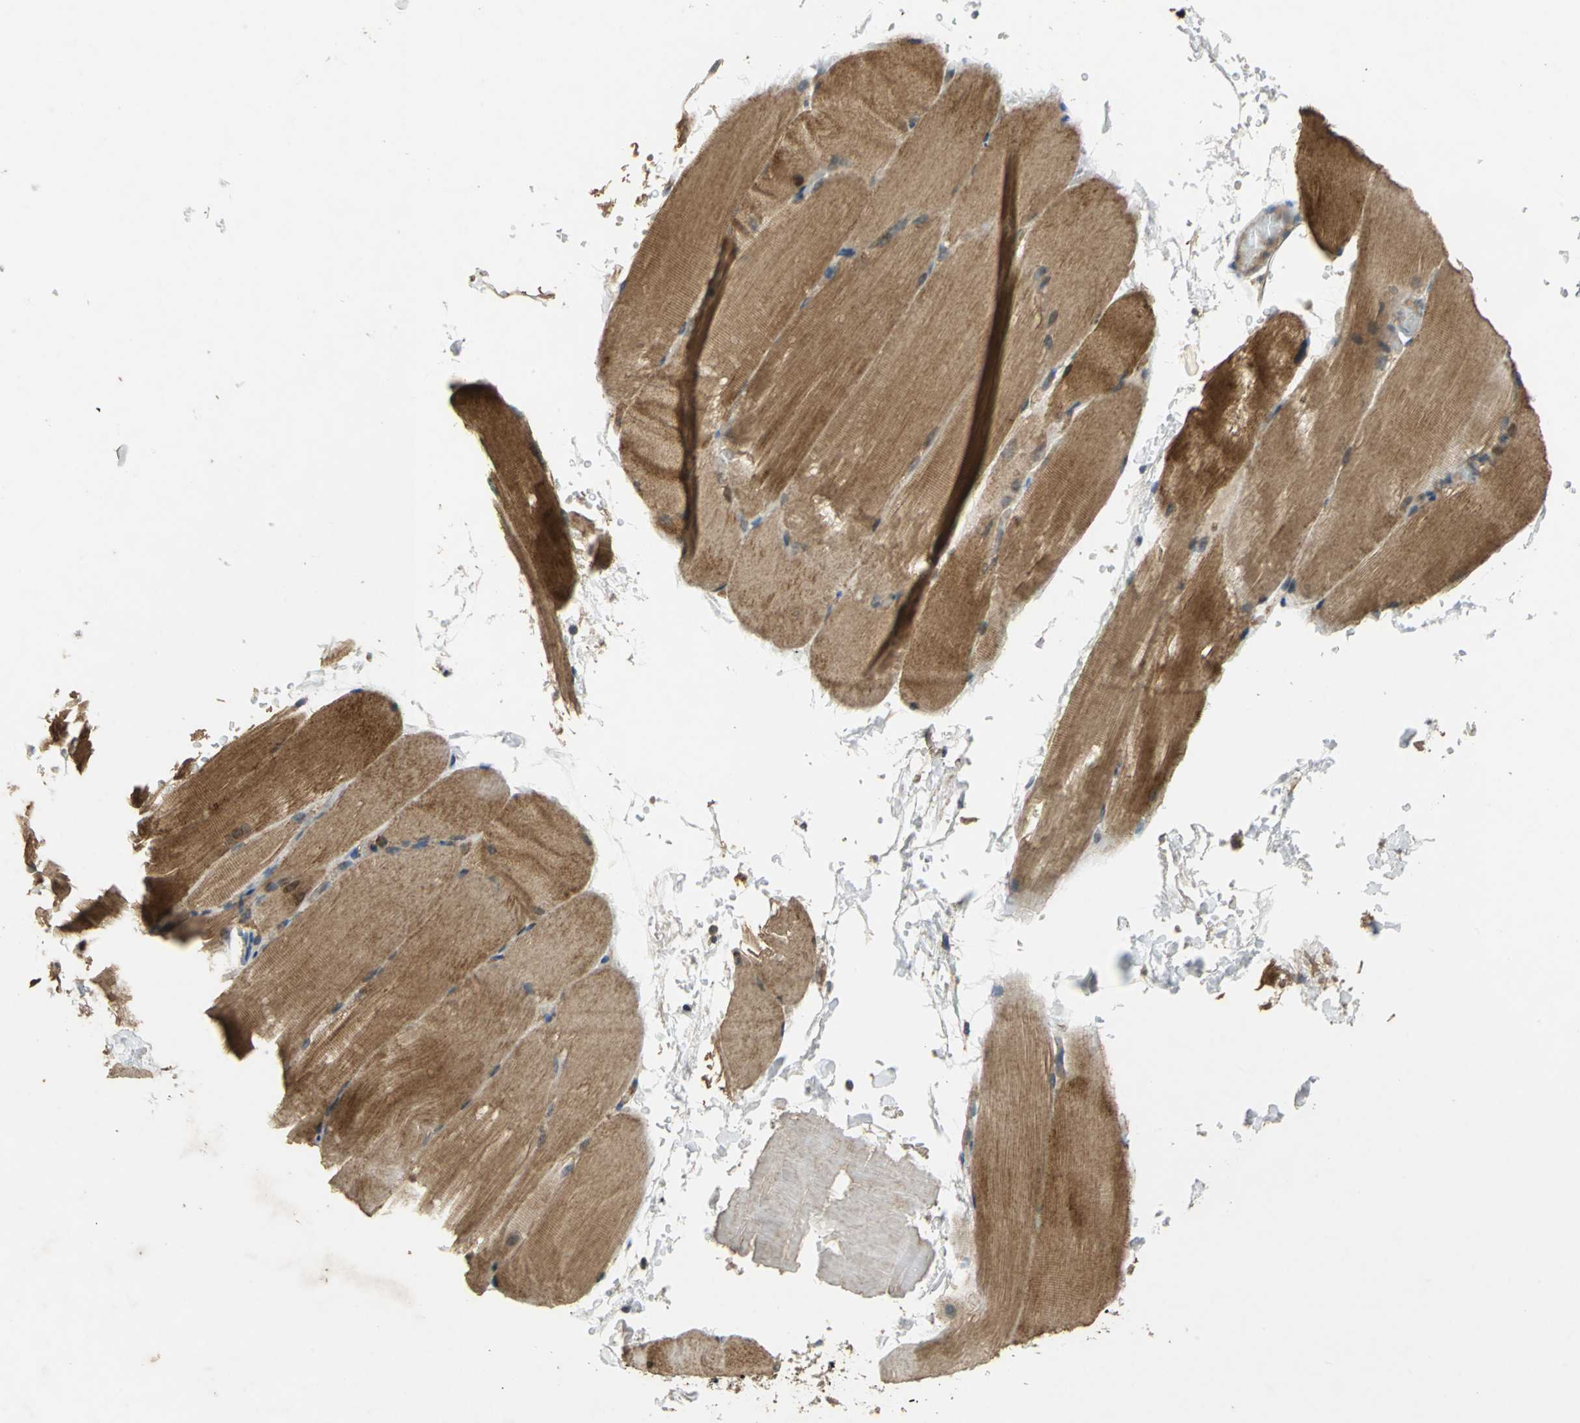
{"staining": {"intensity": "strong", "quantity": ">75%", "location": "cytoplasmic/membranous"}, "tissue": "skeletal muscle", "cell_type": "Myocytes", "image_type": "normal", "snomed": [{"axis": "morphology", "description": "Normal tissue, NOS"}, {"axis": "topography", "description": "Skeletal muscle"}, {"axis": "topography", "description": "Parathyroid gland"}], "caption": "Immunohistochemistry micrograph of normal skeletal muscle: human skeletal muscle stained using immunohistochemistry exhibits high levels of strong protein expression localized specifically in the cytoplasmic/membranous of myocytes, appearing as a cytoplasmic/membranous brown color.", "gene": "EMCN", "patient": {"sex": "female", "age": 37}}